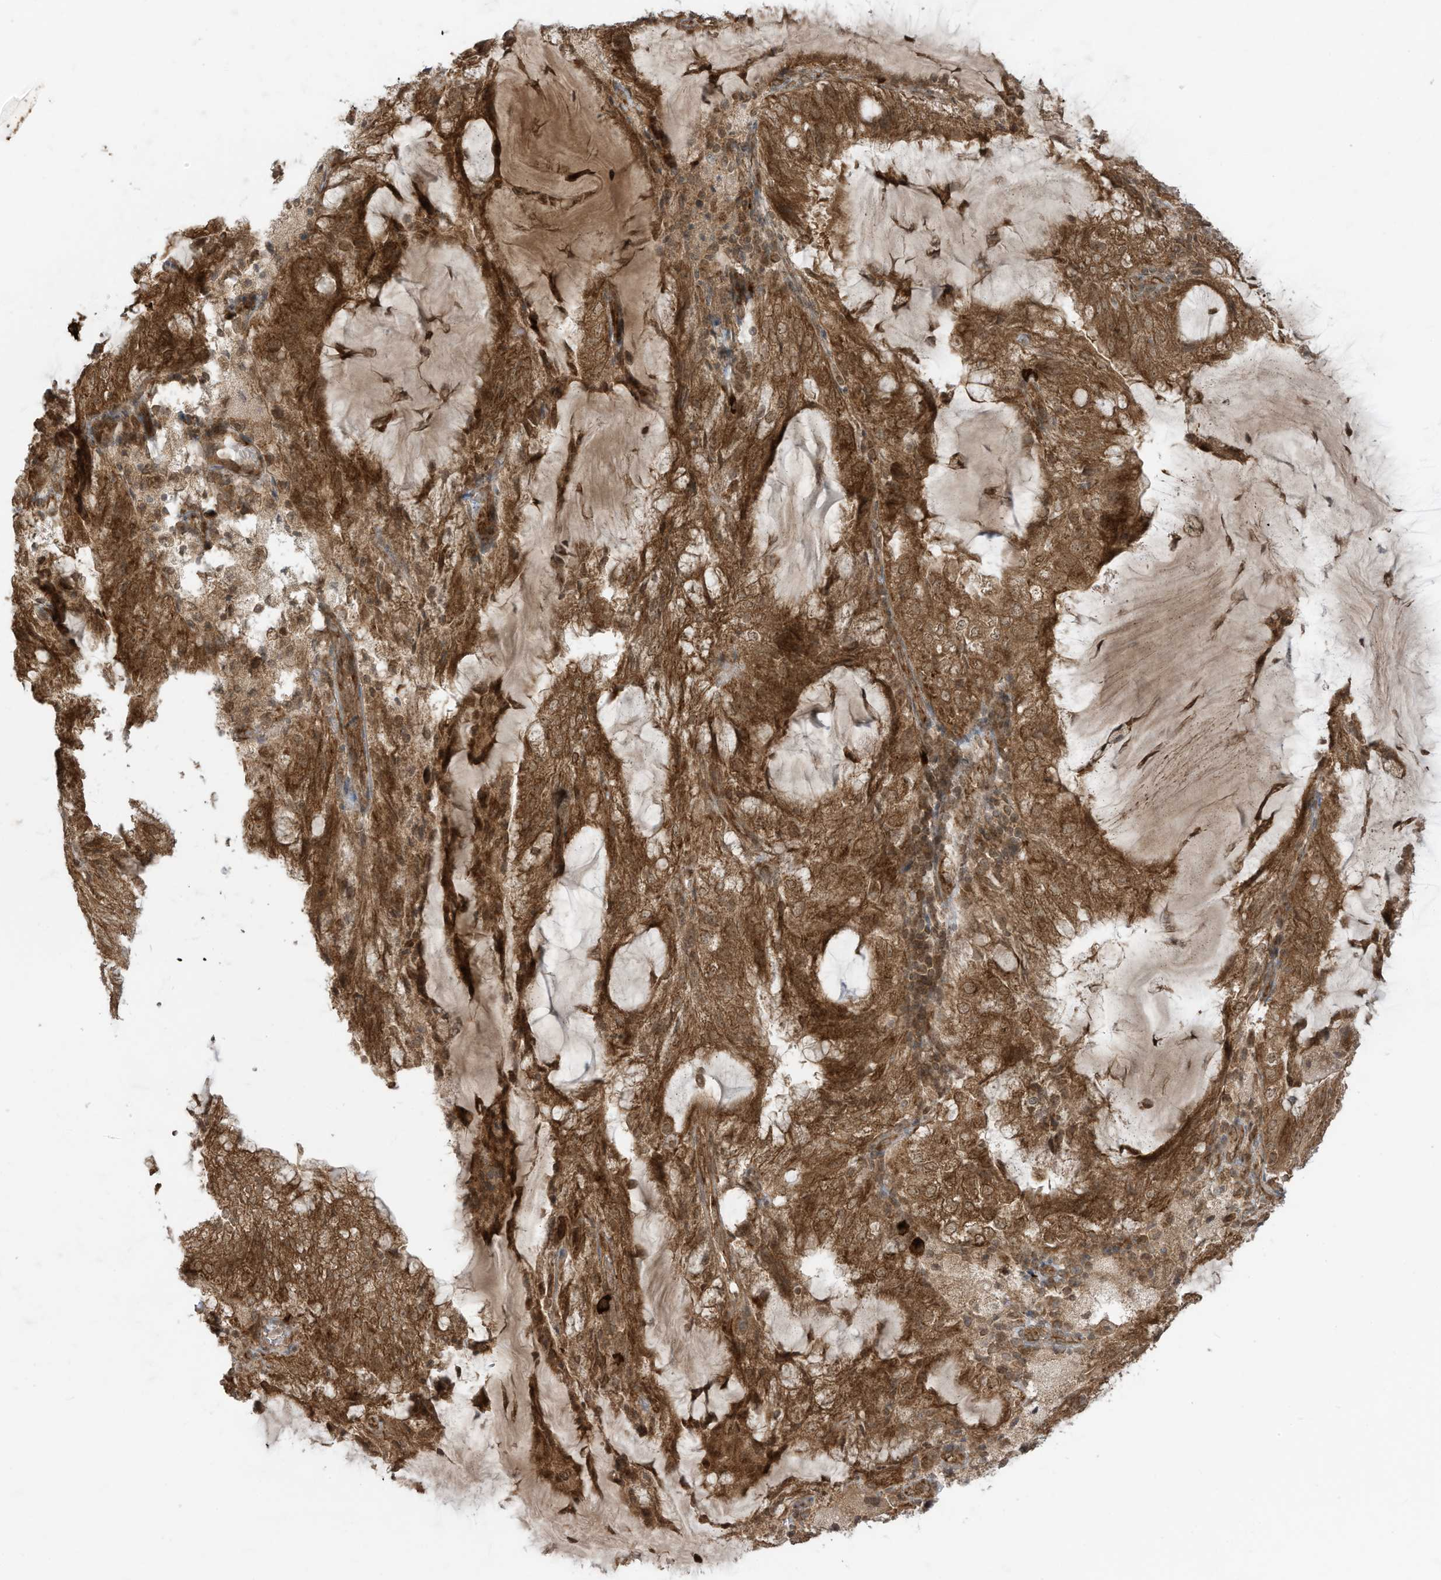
{"staining": {"intensity": "moderate", "quantity": ">75%", "location": "cytoplasmic/membranous"}, "tissue": "endometrial cancer", "cell_type": "Tumor cells", "image_type": "cancer", "snomed": [{"axis": "morphology", "description": "Adenocarcinoma, NOS"}, {"axis": "topography", "description": "Endometrium"}], "caption": "This is a histology image of immunohistochemistry (IHC) staining of endometrial cancer (adenocarcinoma), which shows moderate positivity in the cytoplasmic/membranous of tumor cells.", "gene": "TRIM67", "patient": {"sex": "female", "age": 81}}